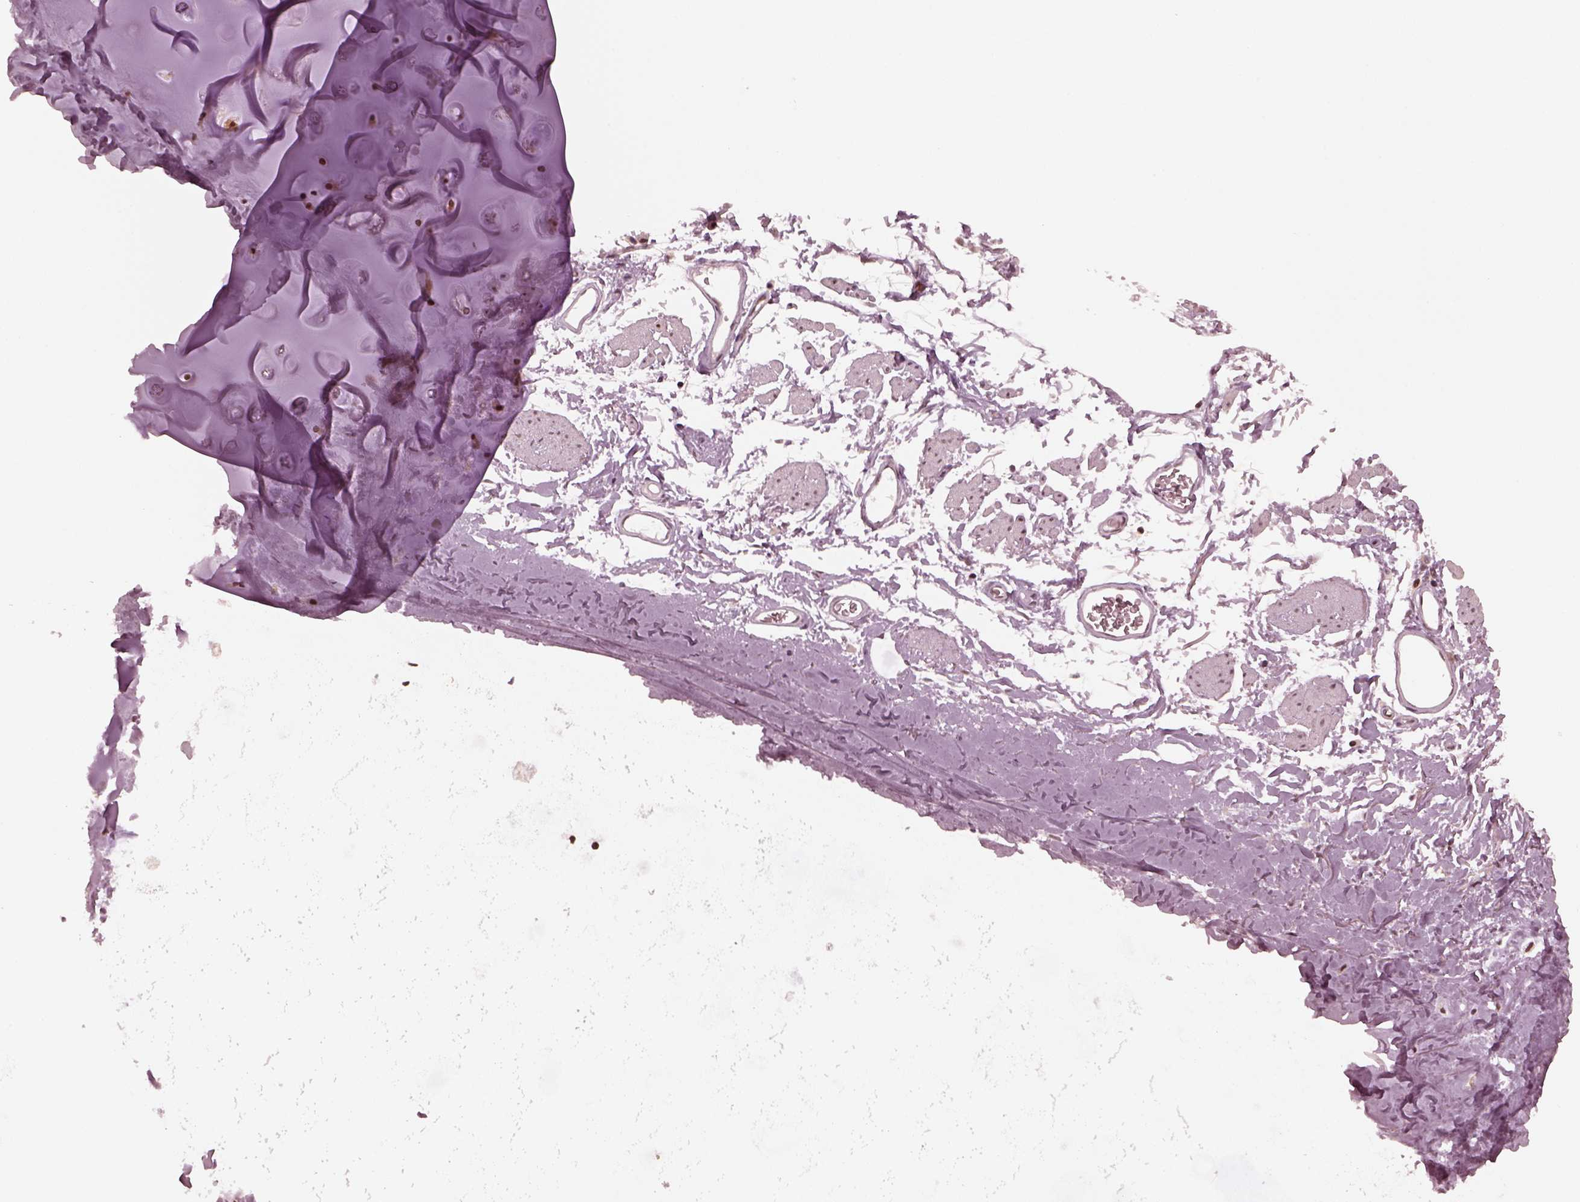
{"staining": {"intensity": "negative", "quantity": "none", "location": "none"}, "tissue": "adipose tissue", "cell_type": "Adipocytes", "image_type": "normal", "snomed": [{"axis": "morphology", "description": "Normal tissue, NOS"}, {"axis": "topography", "description": "Cartilage tissue"}, {"axis": "topography", "description": "Bronchus"}], "caption": "There is no significant staining in adipocytes of adipose tissue.", "gene": "TRIB3", "patient": {"sex": "female", "age": 79}}